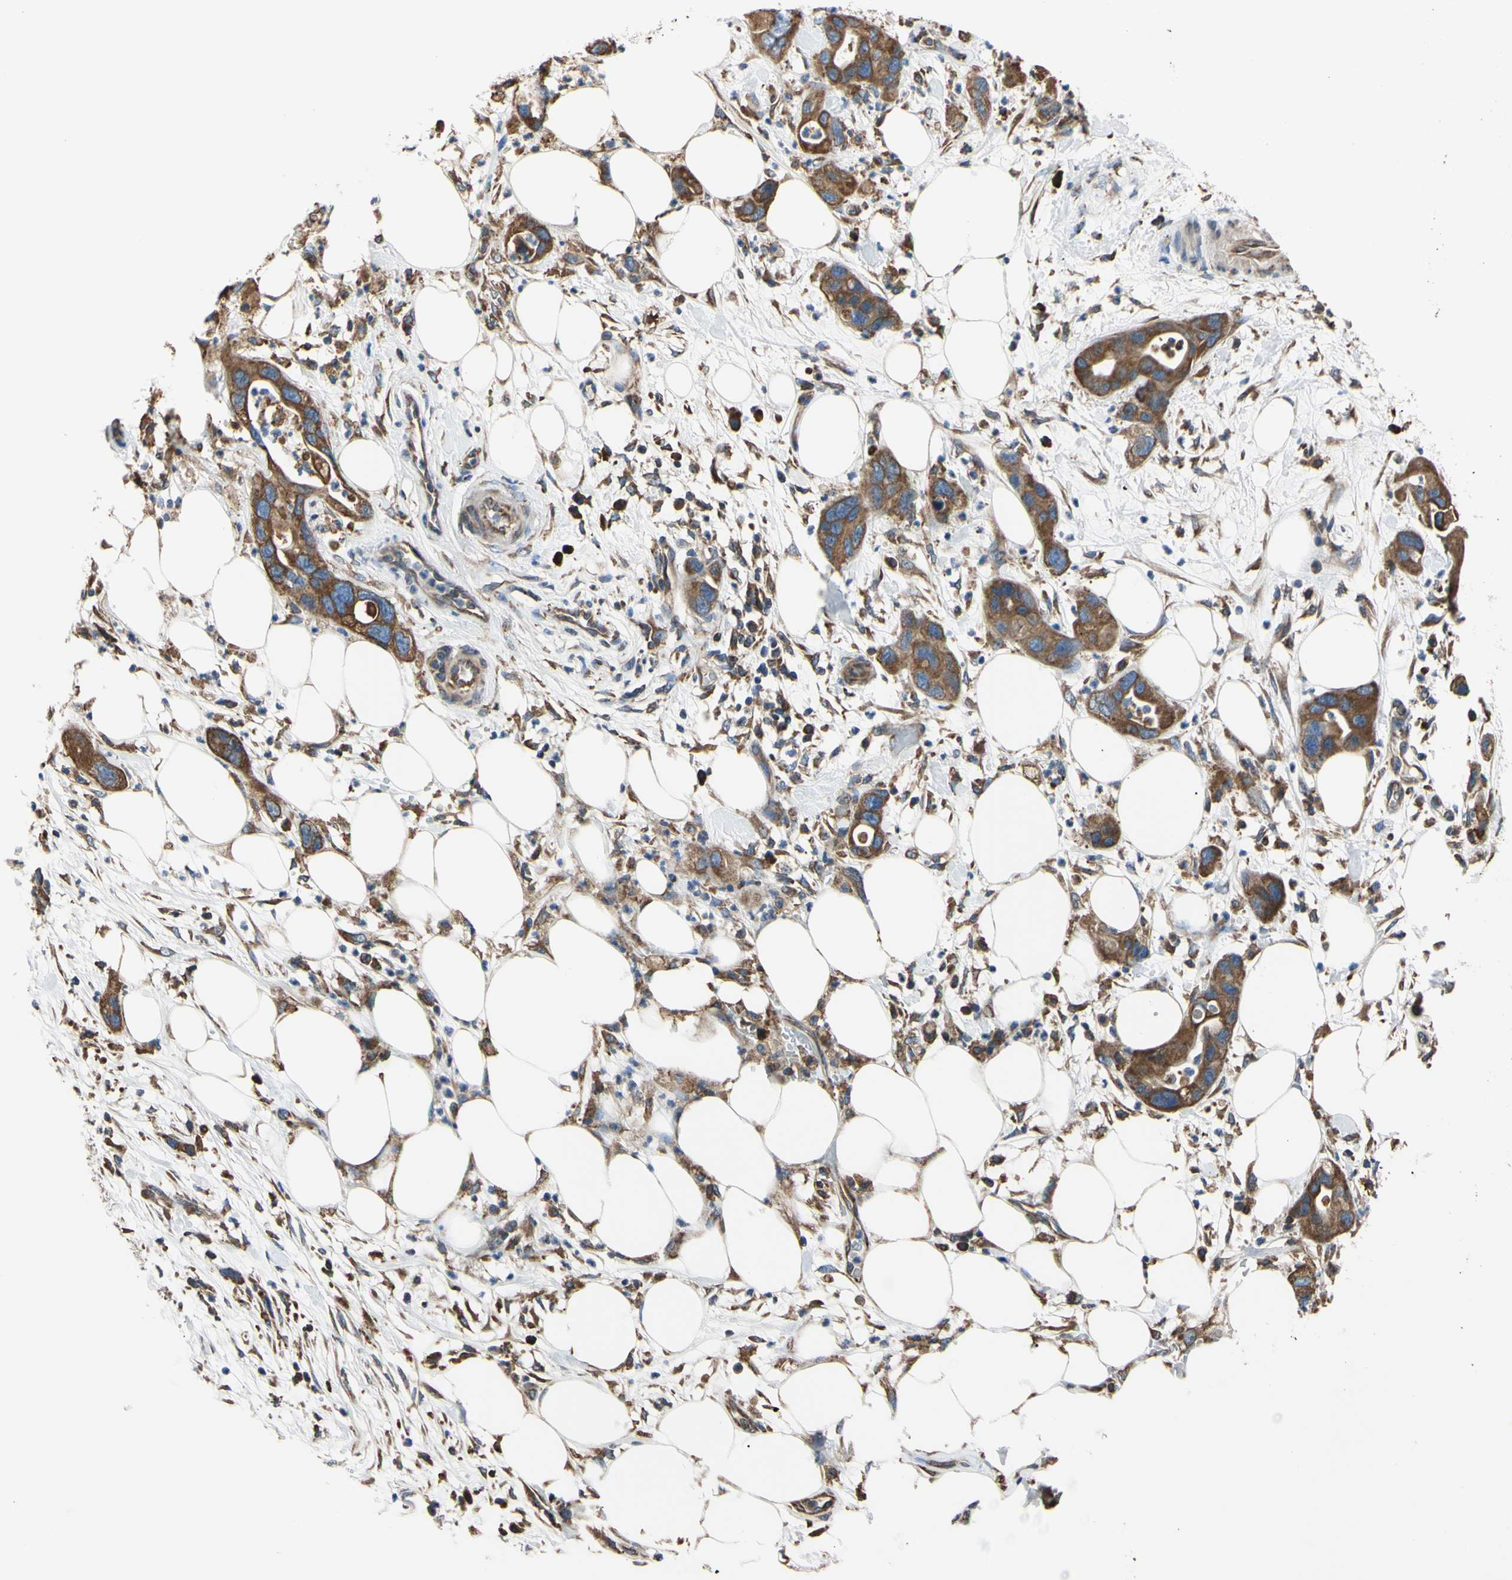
{"staining": {"intensity": "moderate", "quantity": ">75%", "location": "cytoplasmic/membranous"}, "tissue": "pancreatic cancer", "cell_type": "Tumor cells", "image_type": "cancer", "snomed": [{"axis": "morphology", "description": "Adenocarcinoma, NOS"}, {"axis": "topography", "description": "Pancreas"}], "caption": "Brown immunohistochemical staining in human pancreatic cancer shows moderate cytoplasmic/membranous staining in about >75% of tumor cells.", "gene": "BMF", "patient": {"sex": "female", "age": 71}}